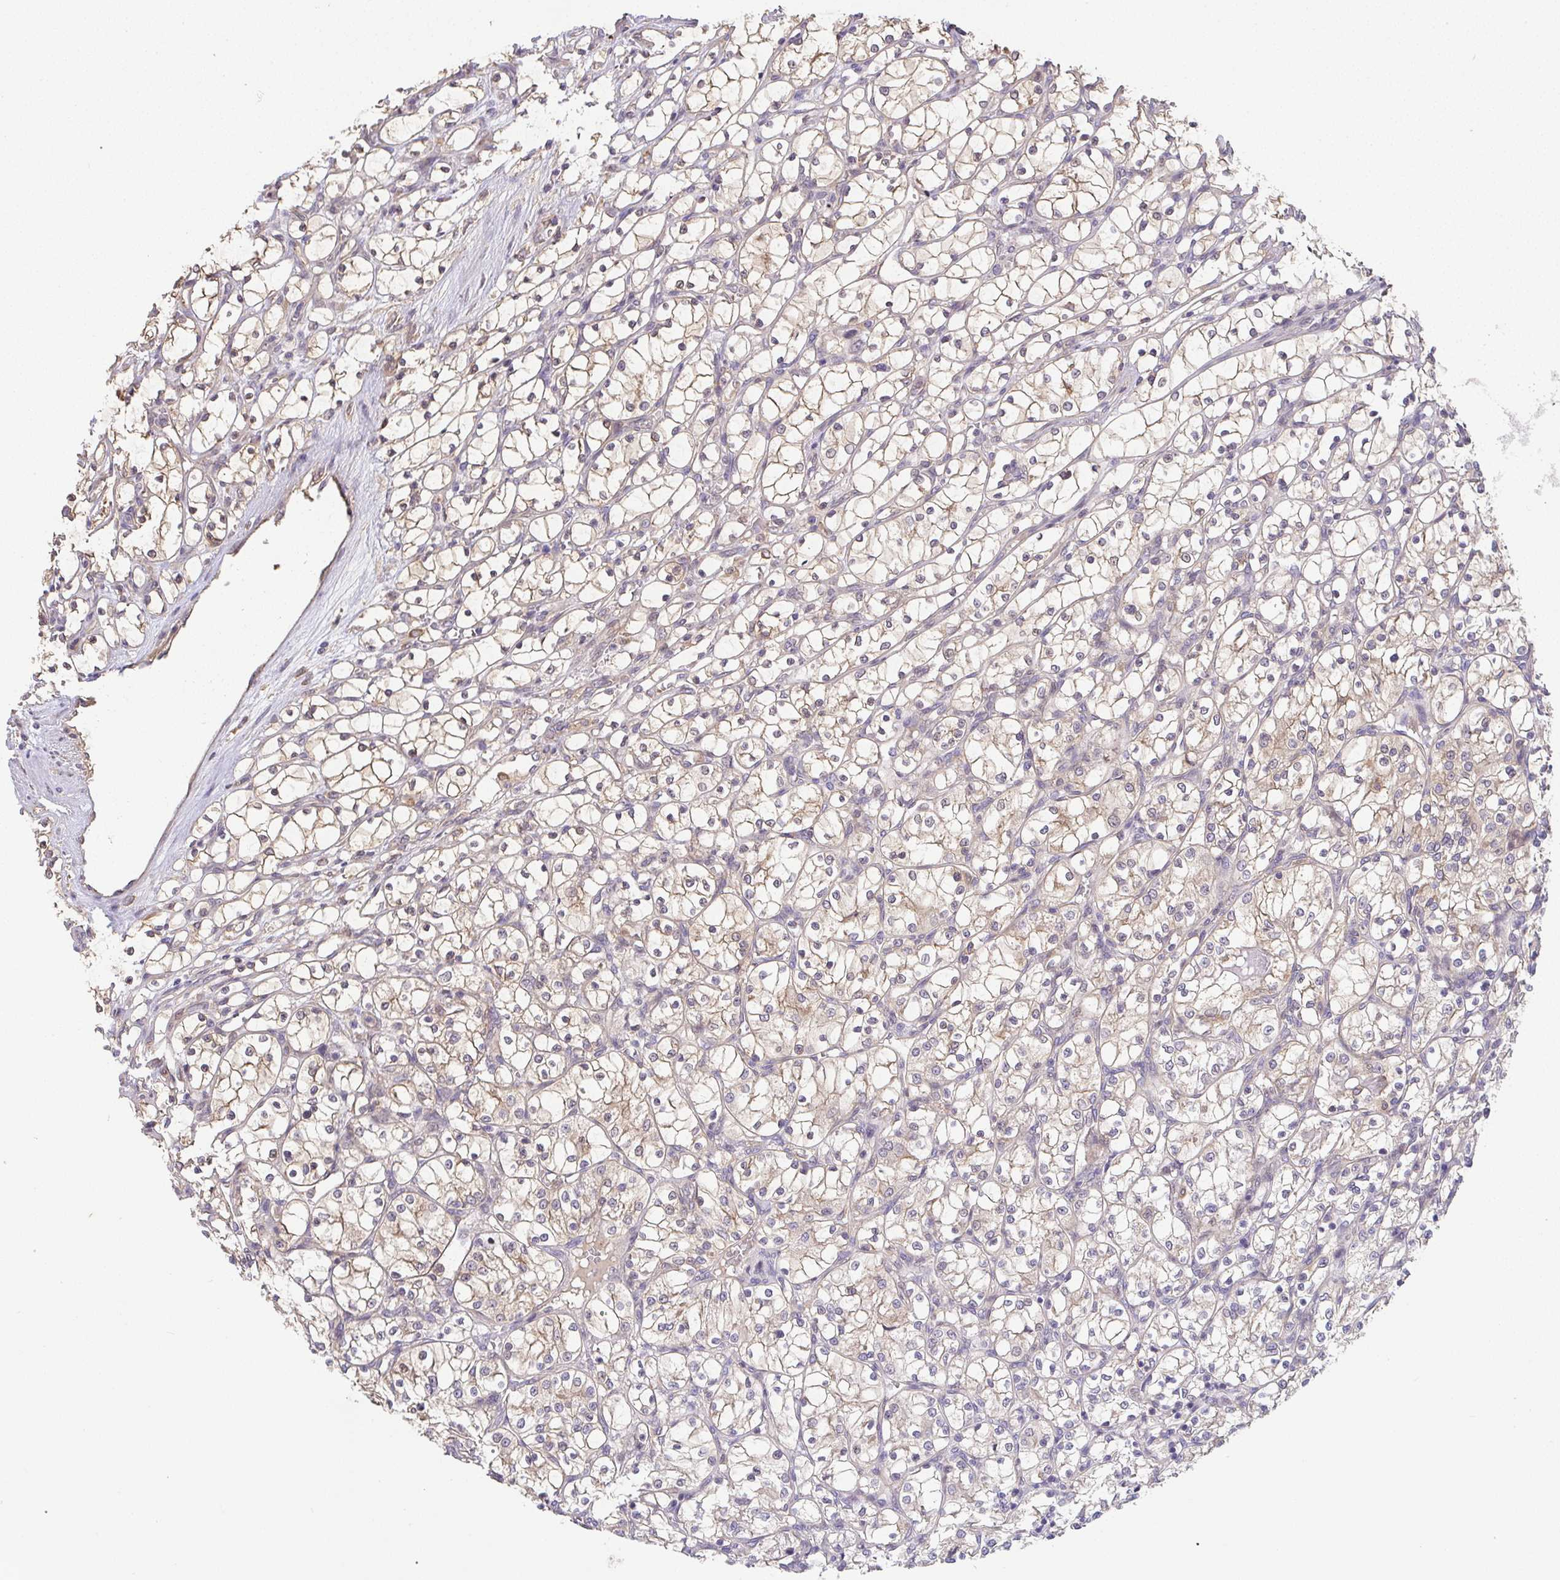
{"staining": {"intensity": "weak", "quantity": "25%-75%", "location": "cytoplasmic/membranous"}, "tissue": "renal cancer", "cell_type": "Tumor cells", "image_type": "cancer", "snomed": [{"axis": "morphology", "description": "Adenocarcinoma, NOS"}, {"axis": "topography", "description": "Kidney"}], "caption": "Protein positivity by immunohistochemistry (IHC) demonstrates weak cytoplasmic/membranous staining in approximately 25%-75% of tumor cells in adenocarcinoma (renal). (DAB (3,3'-diaminobenzidine) IHC, brown staining for protein, blue staining for nuclei).", "gene": "EEF1AKMT1", "patient": {"sex": "female", "age": 69}}